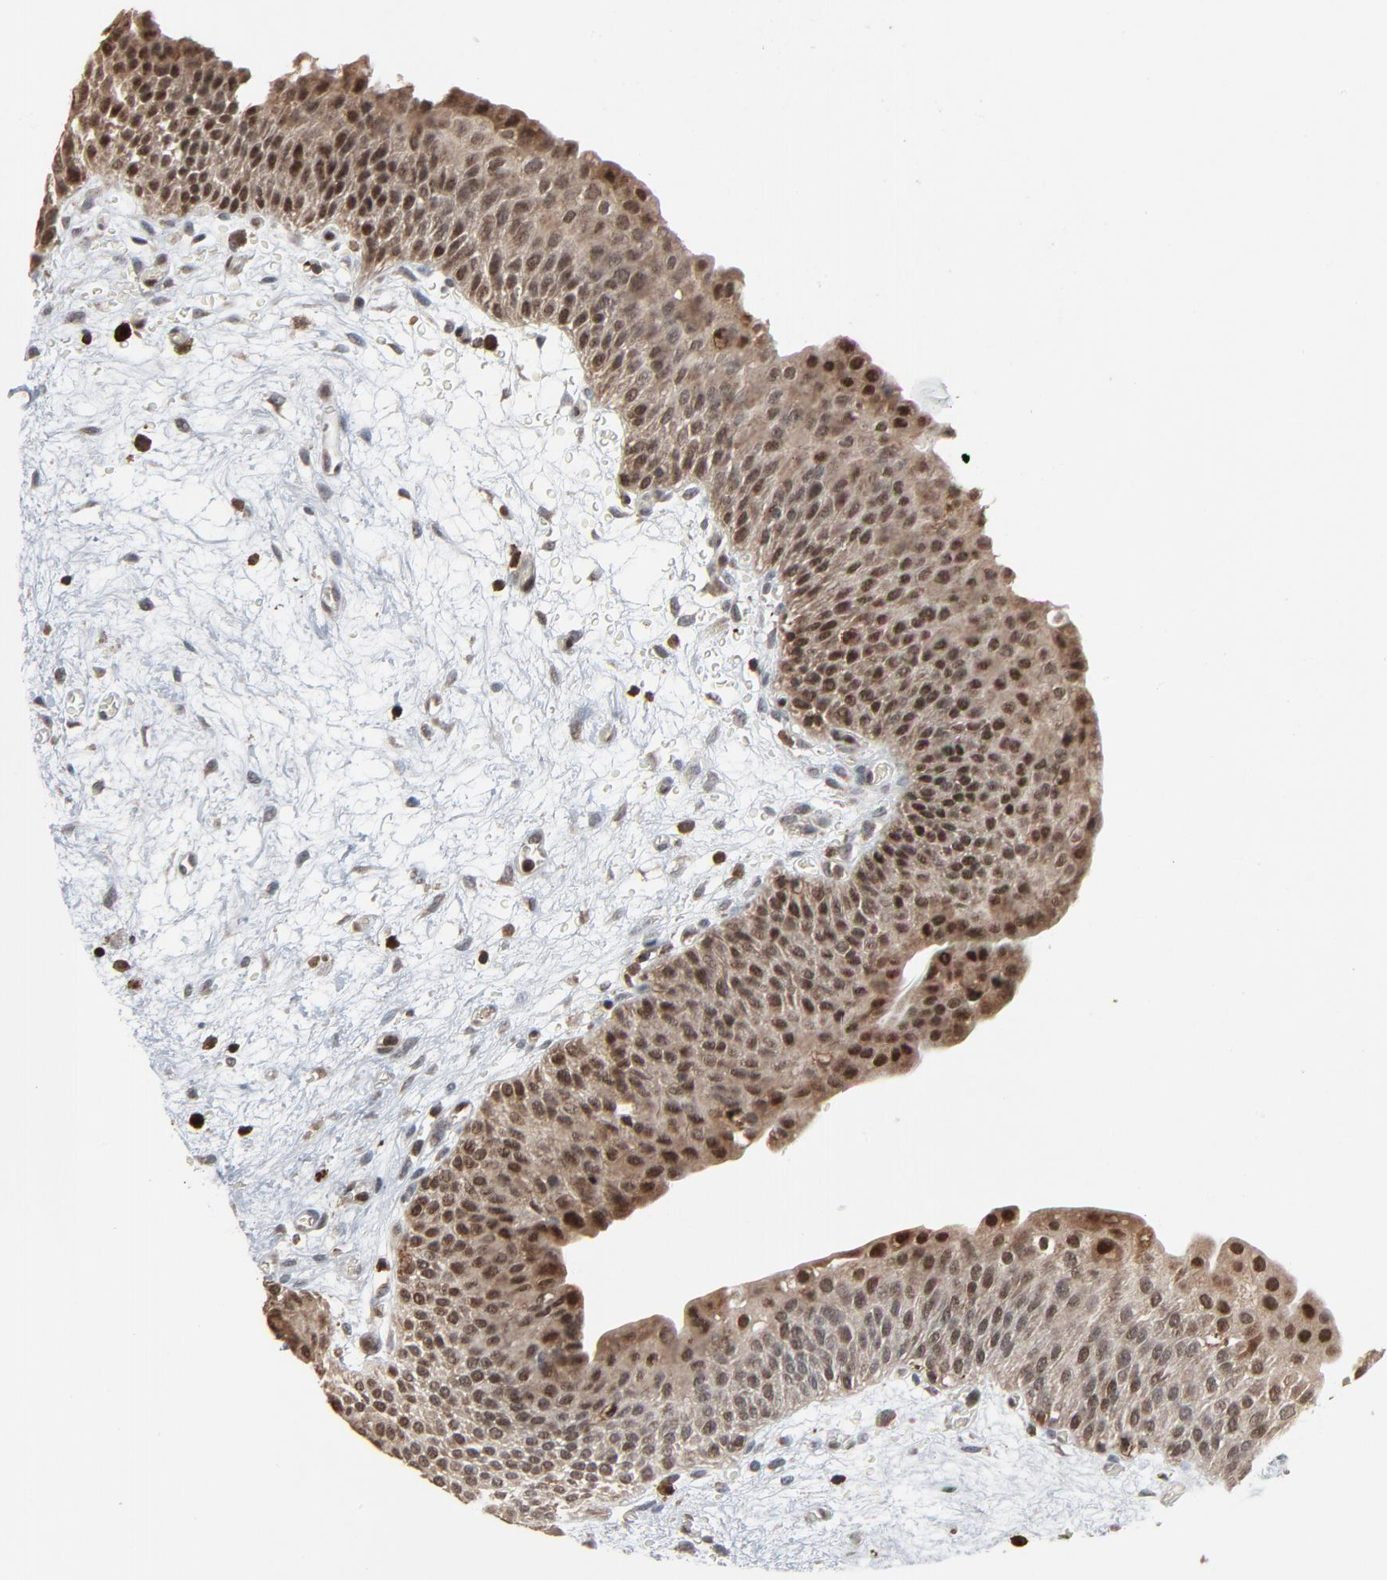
{"staining": {"intensity": "moderate", "quantity": ">75%", "location": "cytoplasmic/membranous,nuclear"}, "tissue": "urinary bladder", "cell_type": "Urothelial cells", "image_type": "normal", "snomed": [{"axis": "morphology", "description": "Normal tissue, NOS"}, {"axis": "morphology", "description": "Dysplasia, NOS"}, {"axis": "topography", "description": "Urinary bladder"}], "caption": "A histopathology image of human urinary bladder stained for a protein displays moderate cytoplasmic/membranous,nuclear brown staining in urothelial cells.", "gene": "DOCK8", "patient": {"sex": "male", "age": 35}}